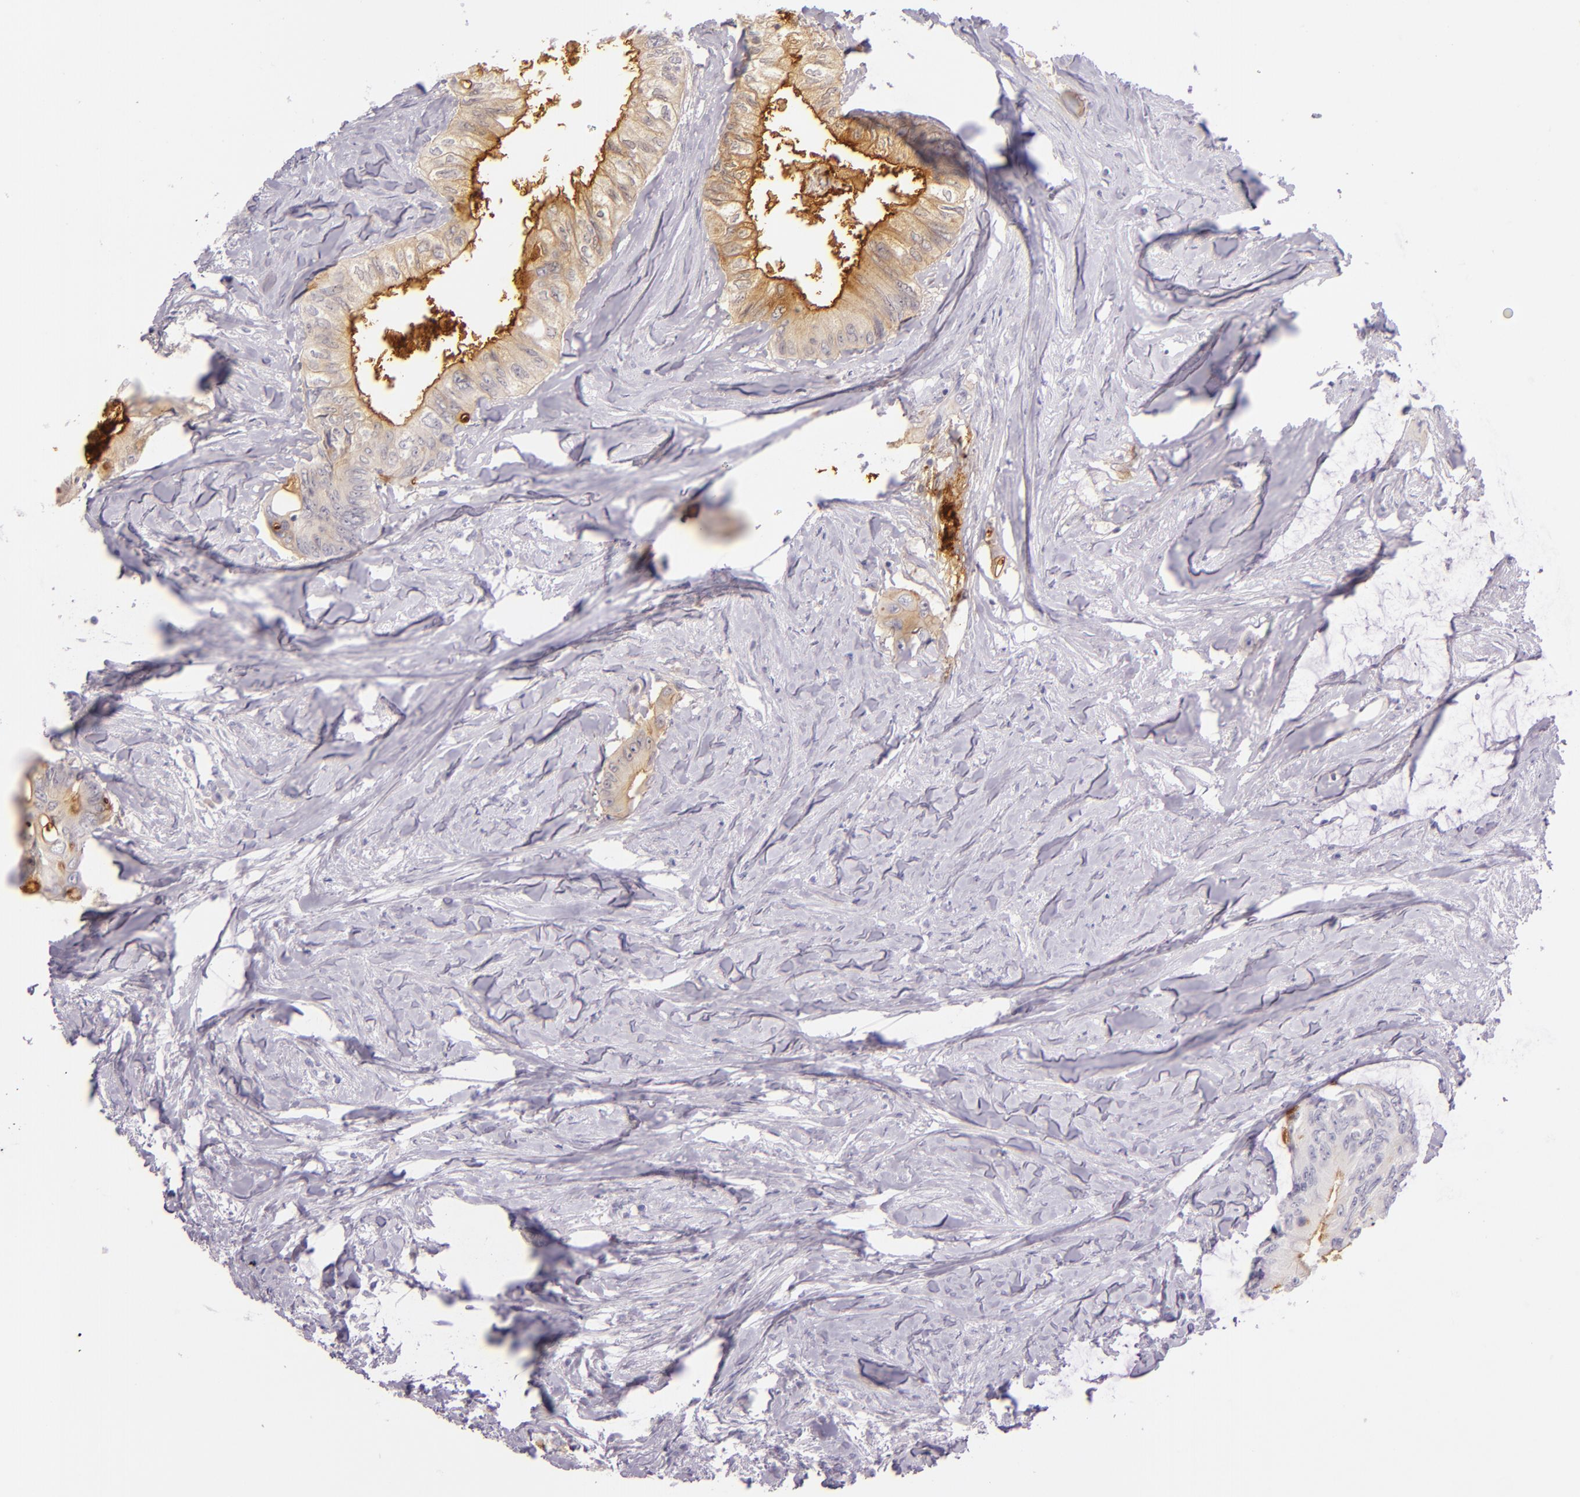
{"staining": {"intensity": "negative", "quantity": "none", "location": "none"}, "tissue": "colorectal cancer", "cell_type": "Tumor cells", "image_type": "cancer", "snomed": [{"axis": "morphology", "description": "Adenocarcinoma, NOS"}, {"axis": "topography", "description": "Colon"}], "caption": "Tumor cells show no significant staining in adenocarcinoma (colorectal).", "gene": "CEACAM1", "patient": {"sex": "male", "age": 65}}